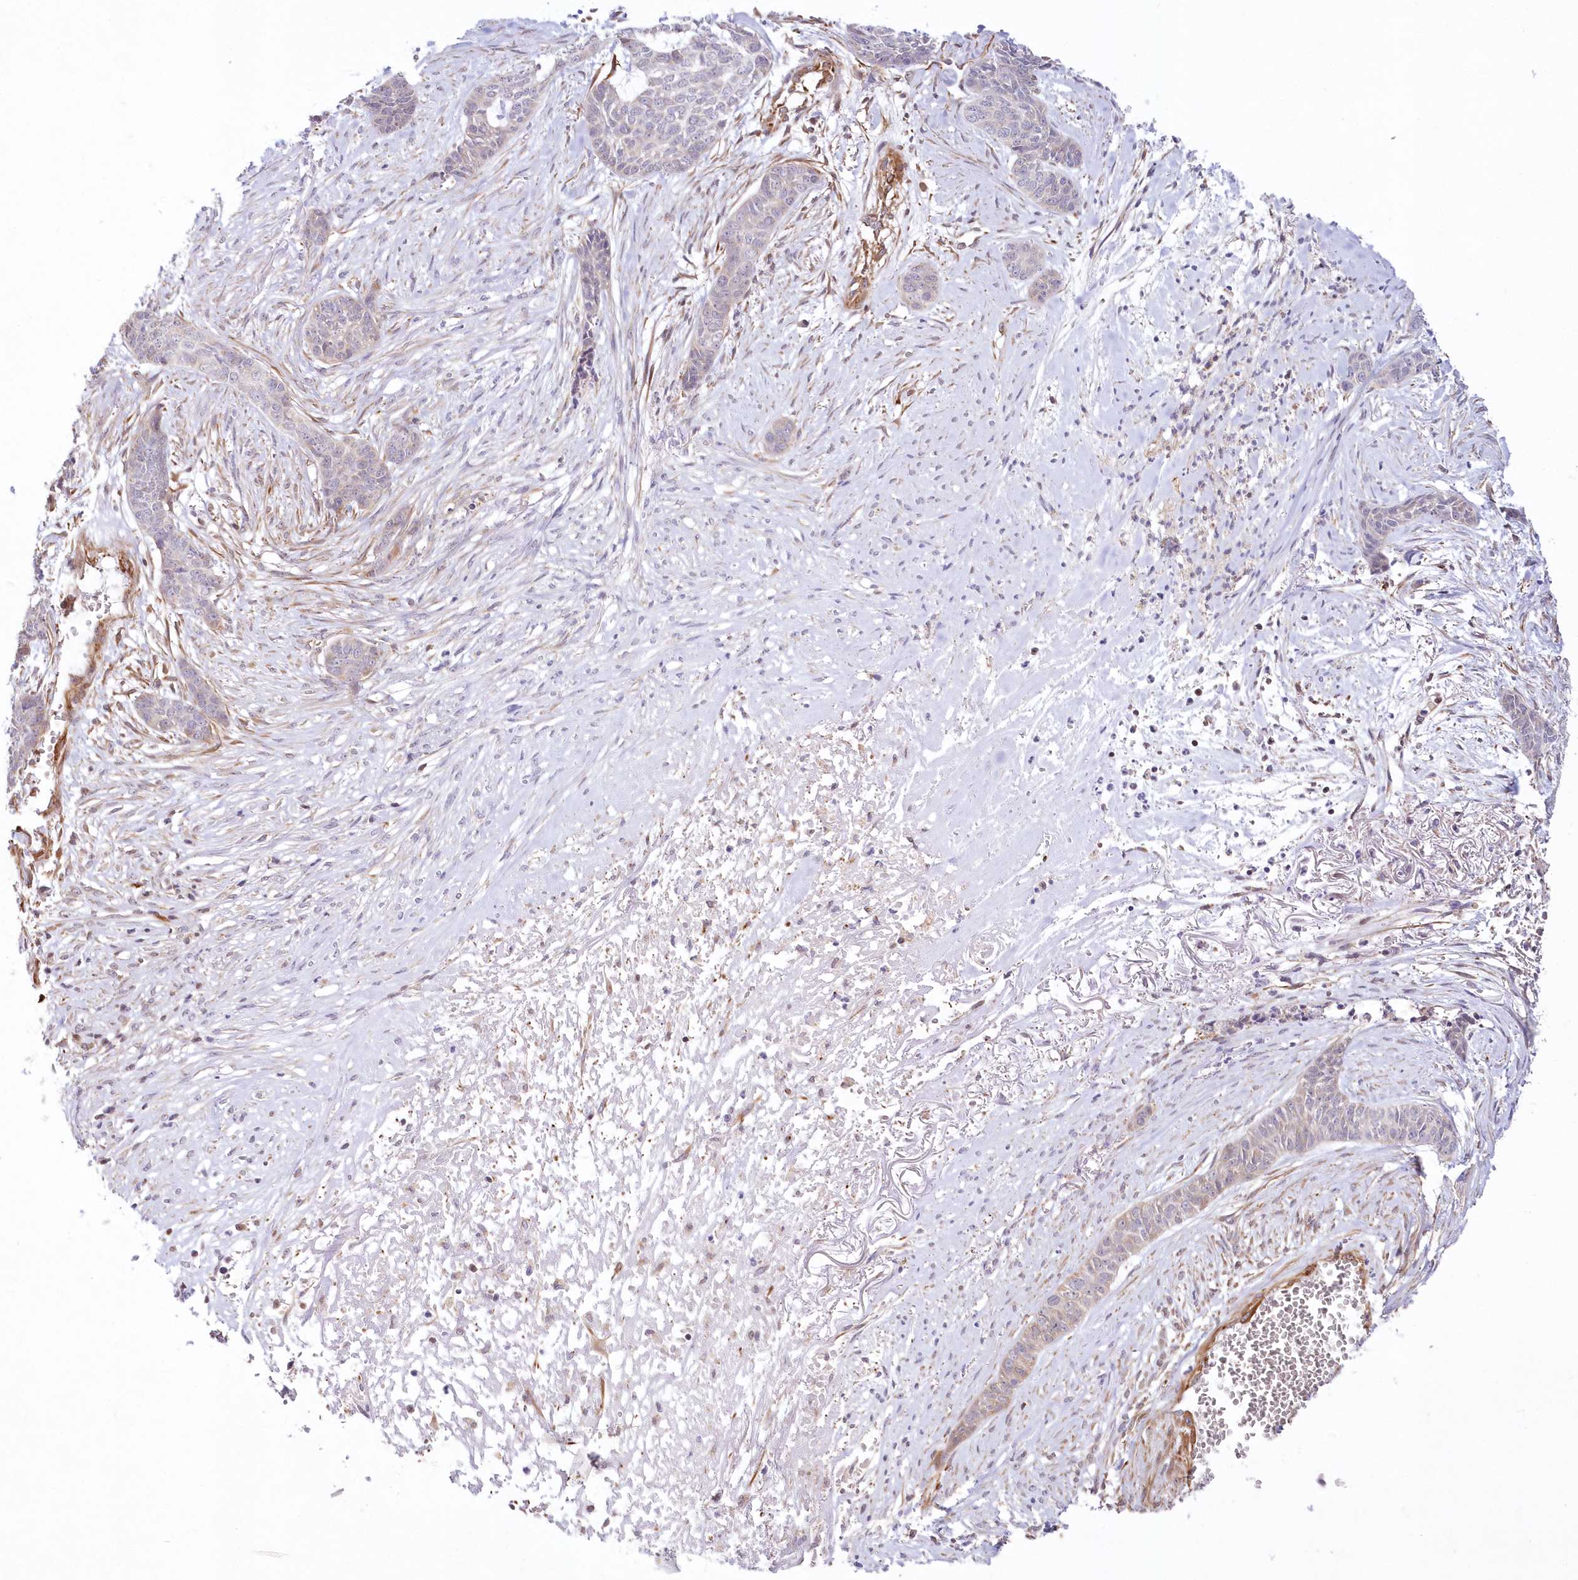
{"staining": {"intensity": "negative", "quantity": "none", "location": "none"}, "tissue": "skin cancer", "cell_type": "Tumor cells", "image_type": "cancer", "snomed": [{"axis": "morphology", "description": "Basal cell carcinoma"}, {"axis": "topography", "description": "Skin"}], "caption": "The photomicrograph reveals no staining of tumor cells in basal cell carcinoma (skin).", "gene": "AFAP1L2", "patient": {"sex": "female", "age": 64}}